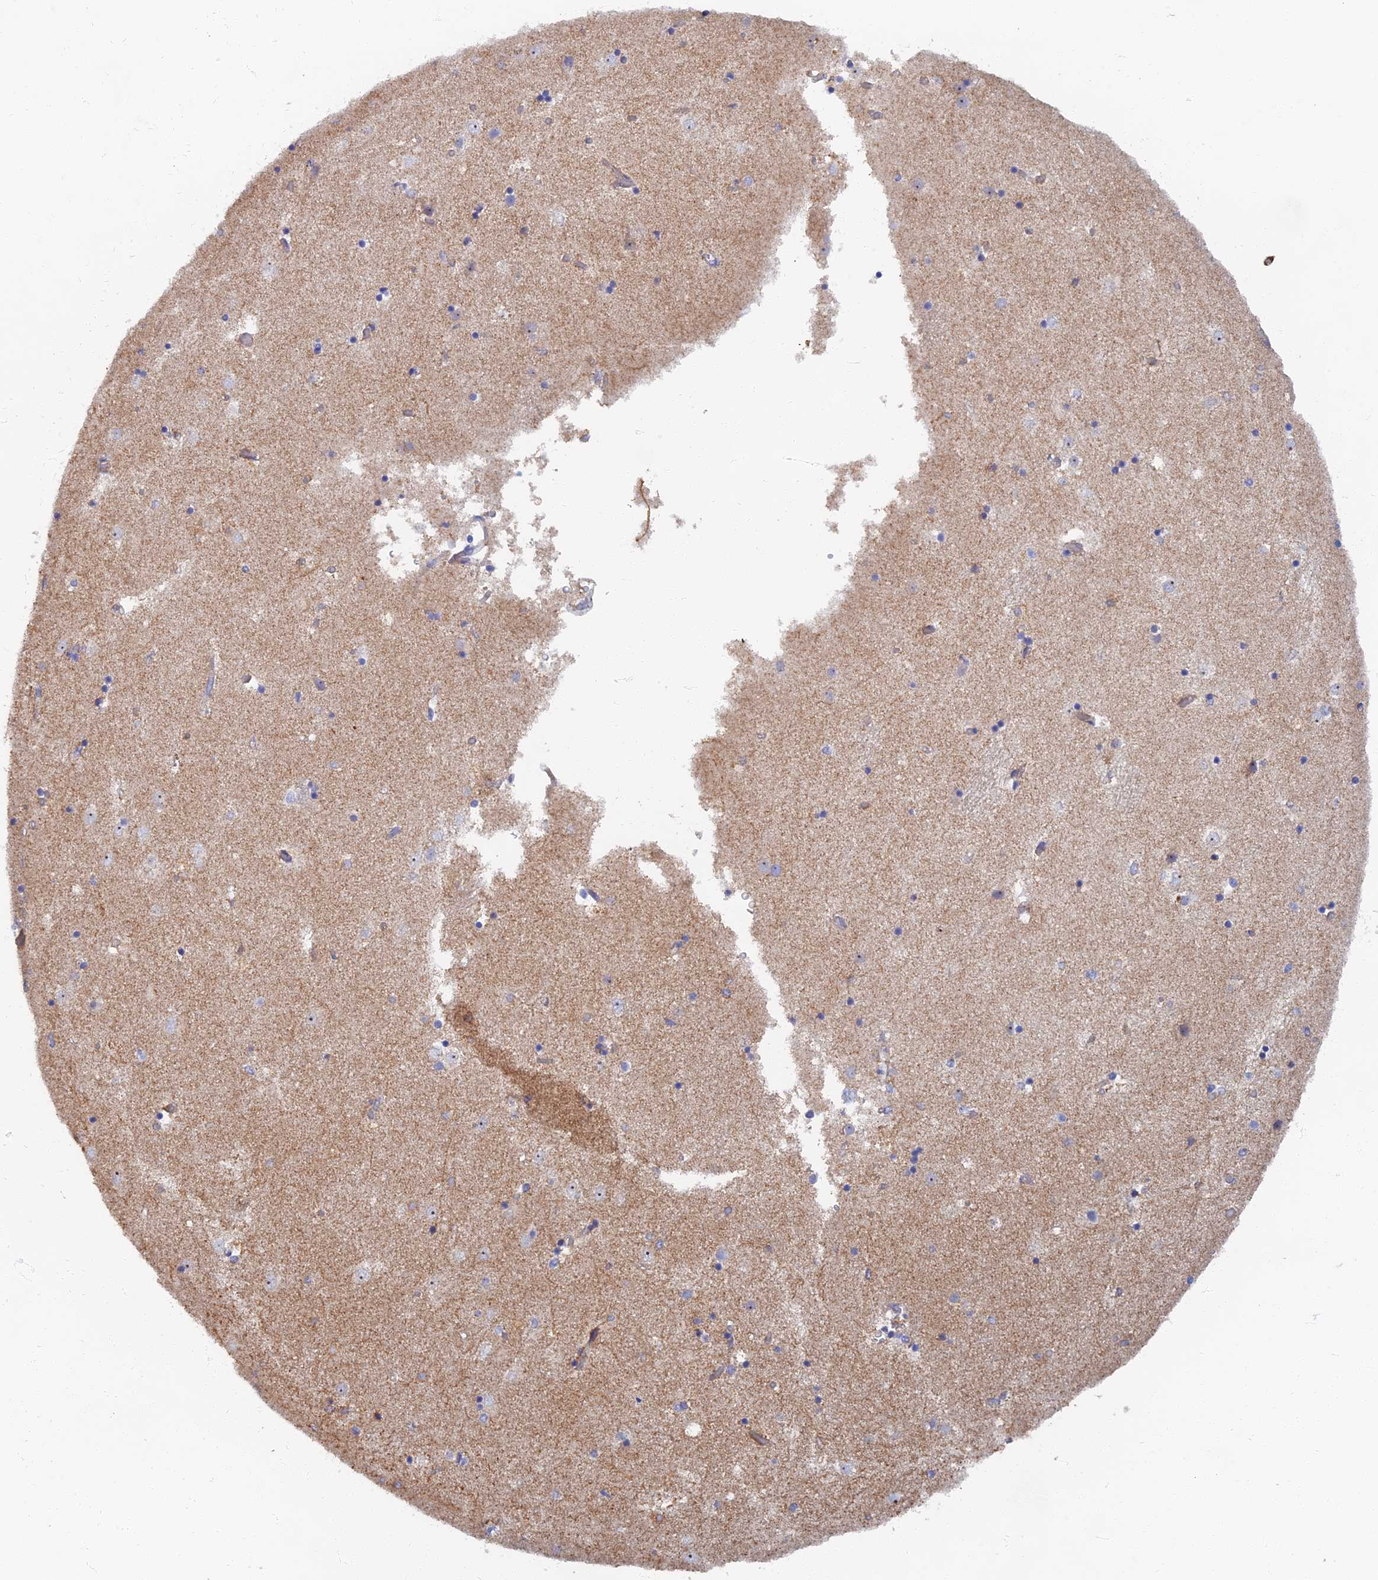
{"staining": {"intensity": "negative", "quantity": "none", "location": "none"}, "tissue": "caudate", "cell_type": "Glial cells", "image_type": "normal", "snomed": [{"axis": "morphology", "description": "Normal tissue, NOS"}, {"axis": "topography", "description": "Lateral ventricle wall"}], "caption": "High magnification brightfield microscopy of normal caudate stained with DAB (3,3'-diaminobenzidine) (brown) and counterstained with hematoxylin (blue): glial cells show no significant staining. Nuclei are stained in blue.", "gene": "TMEM44", "patient": {"sex": "female", "age": 52}}